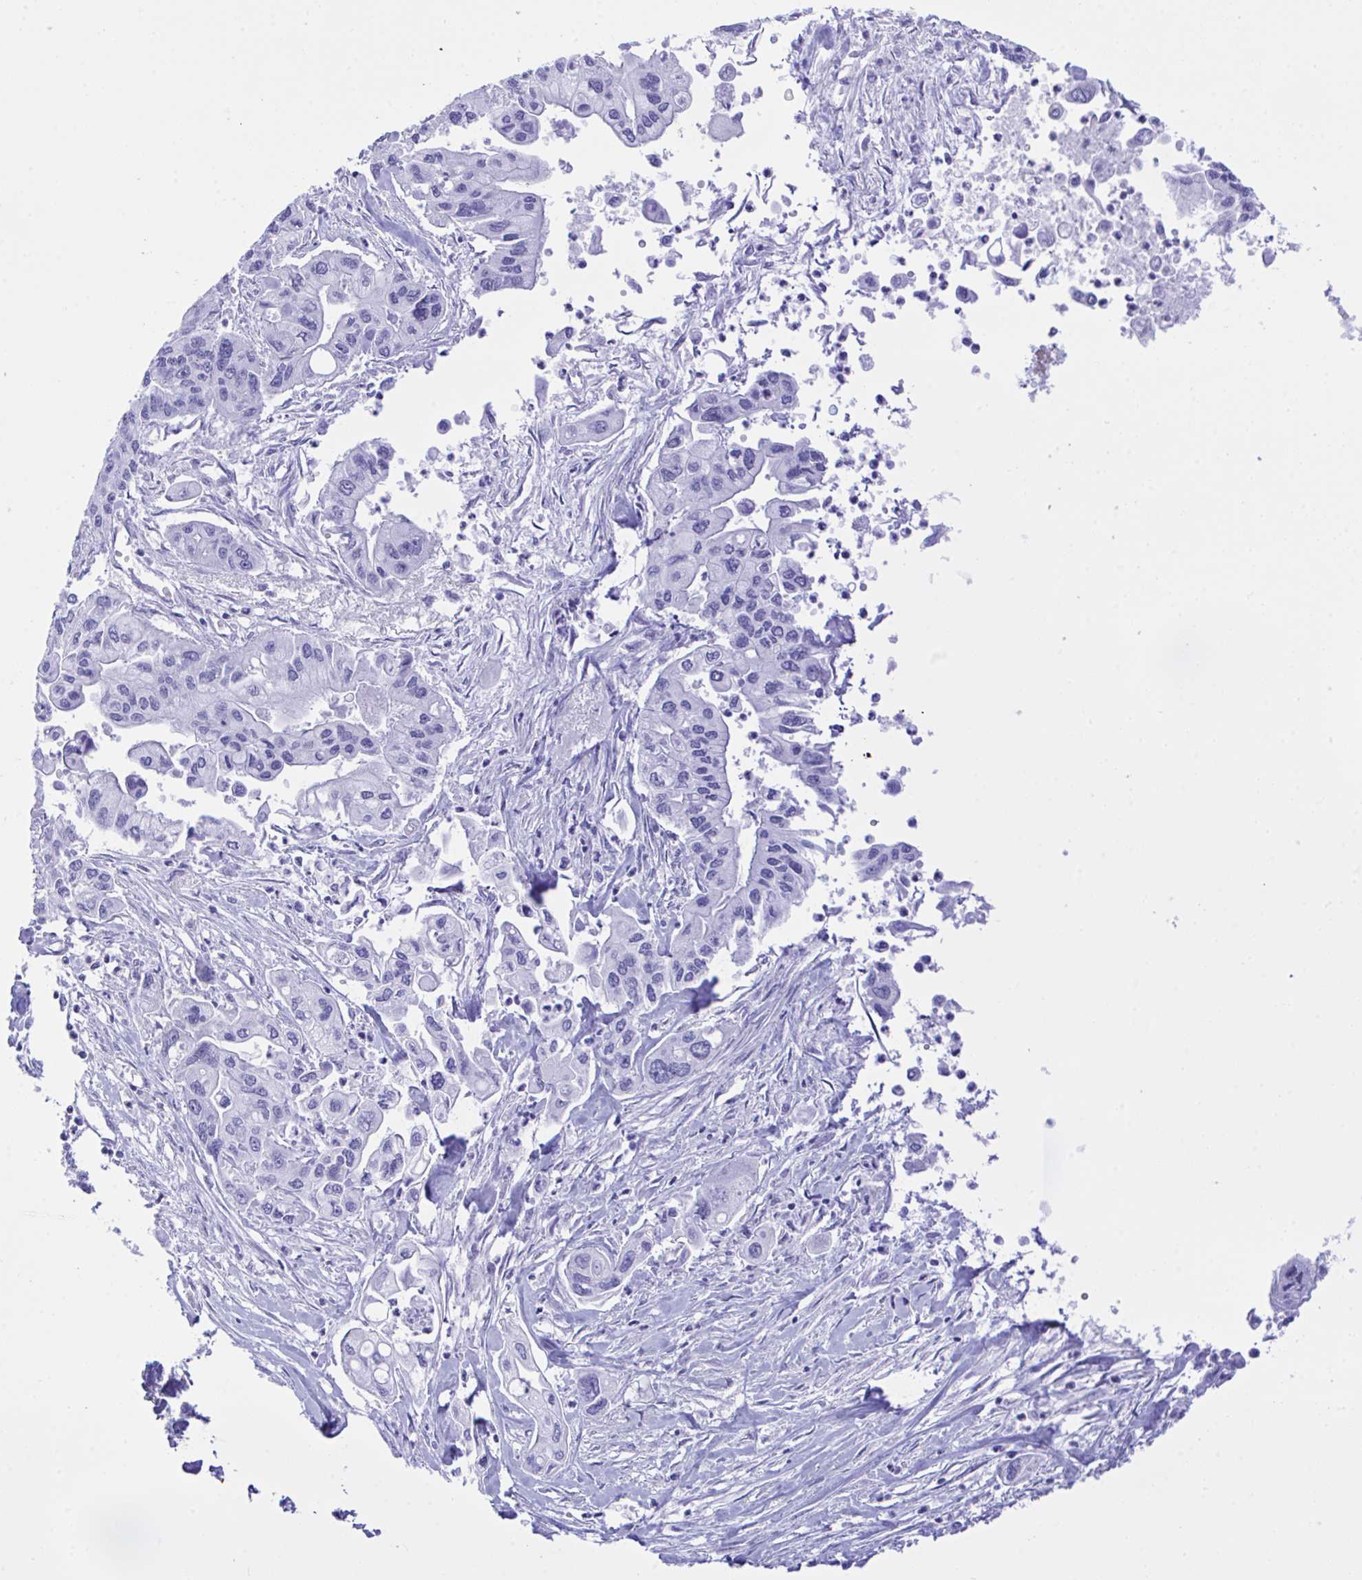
{"staining": {"intensity": "negative", "quantity": "none", "location": "none"}, "tissue": "pancreatic cancer", "cell_type": "Tumor cells", "image_type": "cancer", "snomed": [{"axis": "morphology", "description": "Adenocarcinoma, NOS"}, {"axis": "topography", "description": "Pancreas"}], "caption": "Immunohistochemistry photomicrograph of neoplastic tissue: pancreatic adenocarcinoma stained with DAB shows no significant protein staining in tumor cells.", "gene": "SELENOV", "patient": {"sex": "male", "age": 62}}